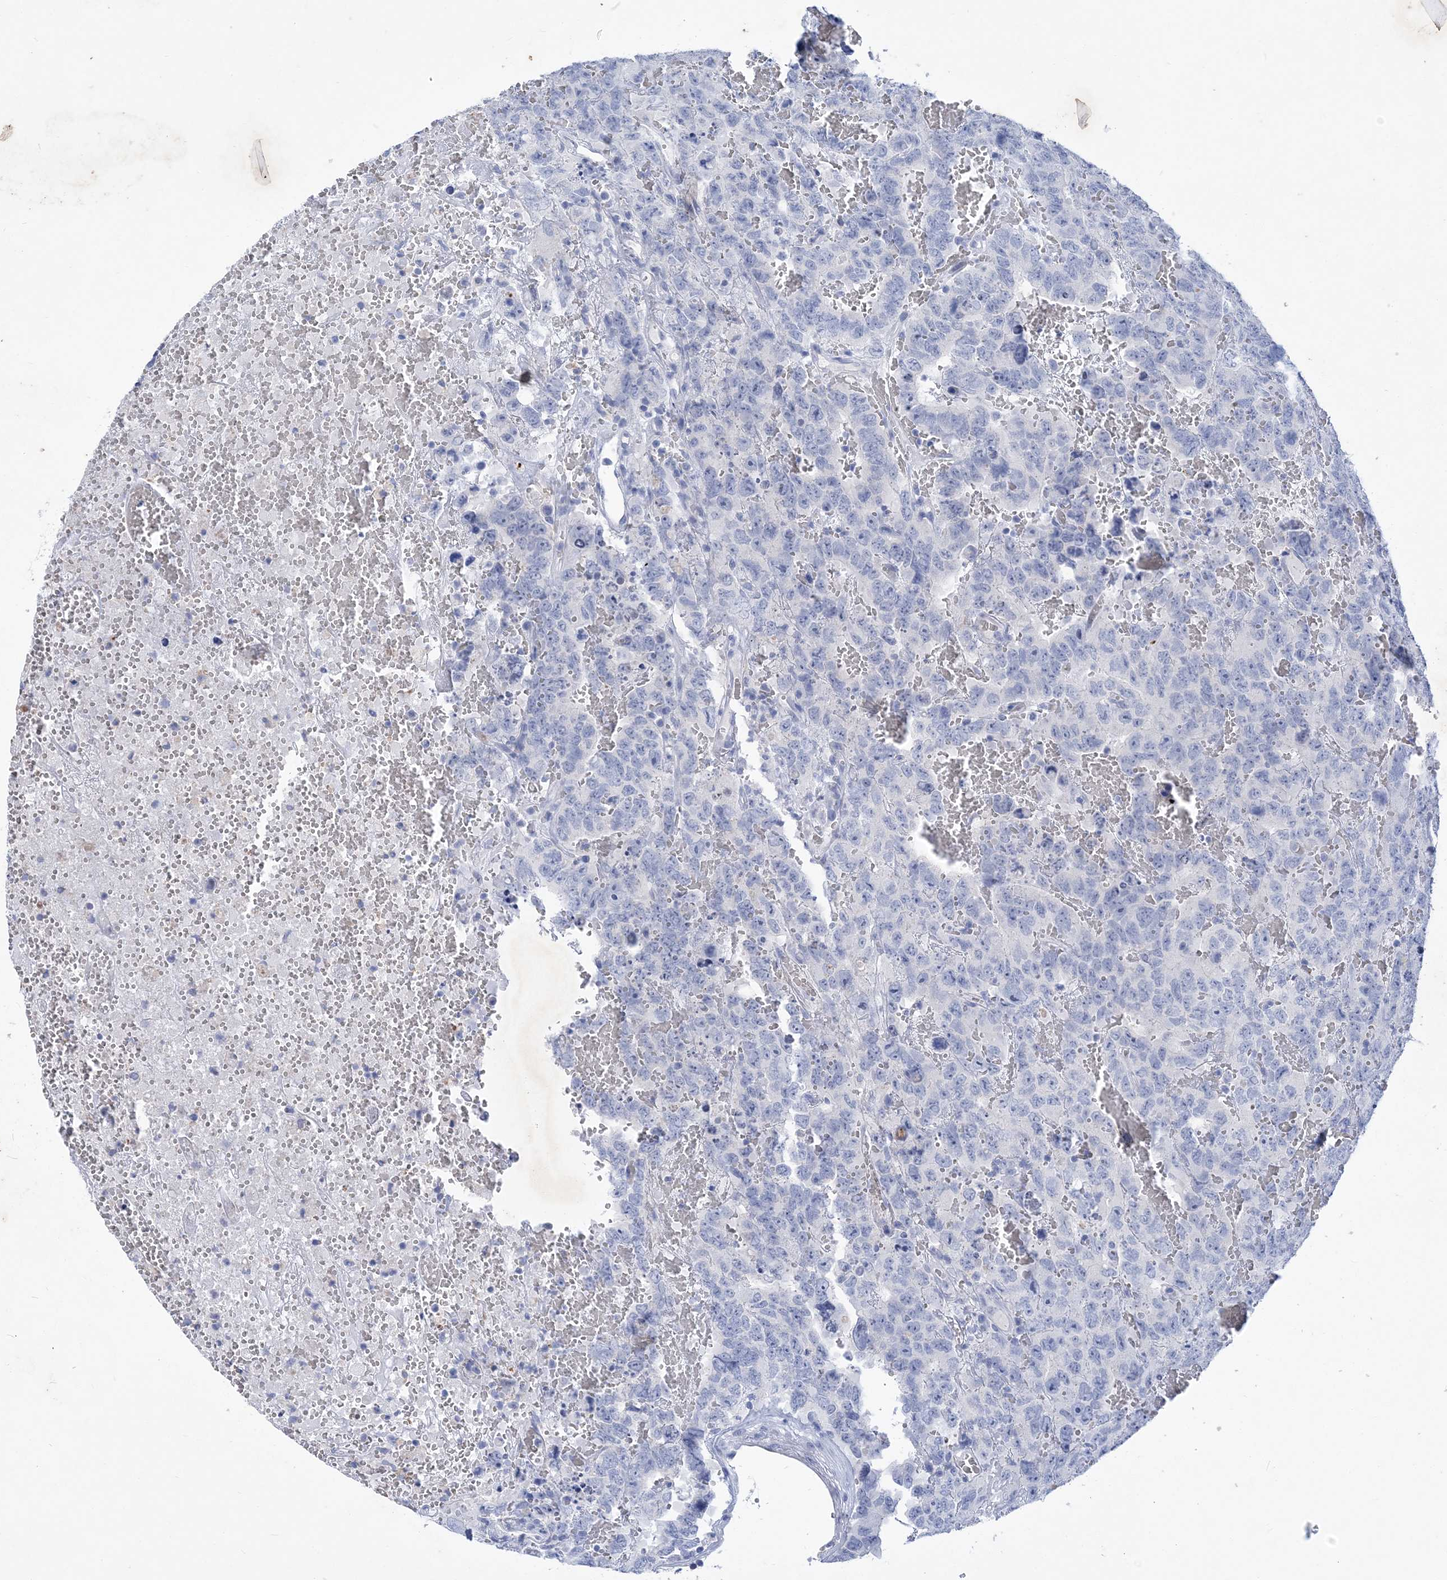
{"staining": {"intensity": "negative", "quantity": "none", "location": "none"}, "tissue": "testis cancer", "cell_type": "Tumor cells", "image_type": "cancer", "snomed": [{"axis": "morphology", "description": "Carcinoma, Embryonal, NOS"}, {"axis": "topography", "description": "Testis"}], "caption": "DAB immunohistochemical staining of testis cancer (embryonal carcinoma) demonstrates no significant positivity in tumor cells.", "gene": "COPS8", "patient": {"sex": "male", "age": 45}}